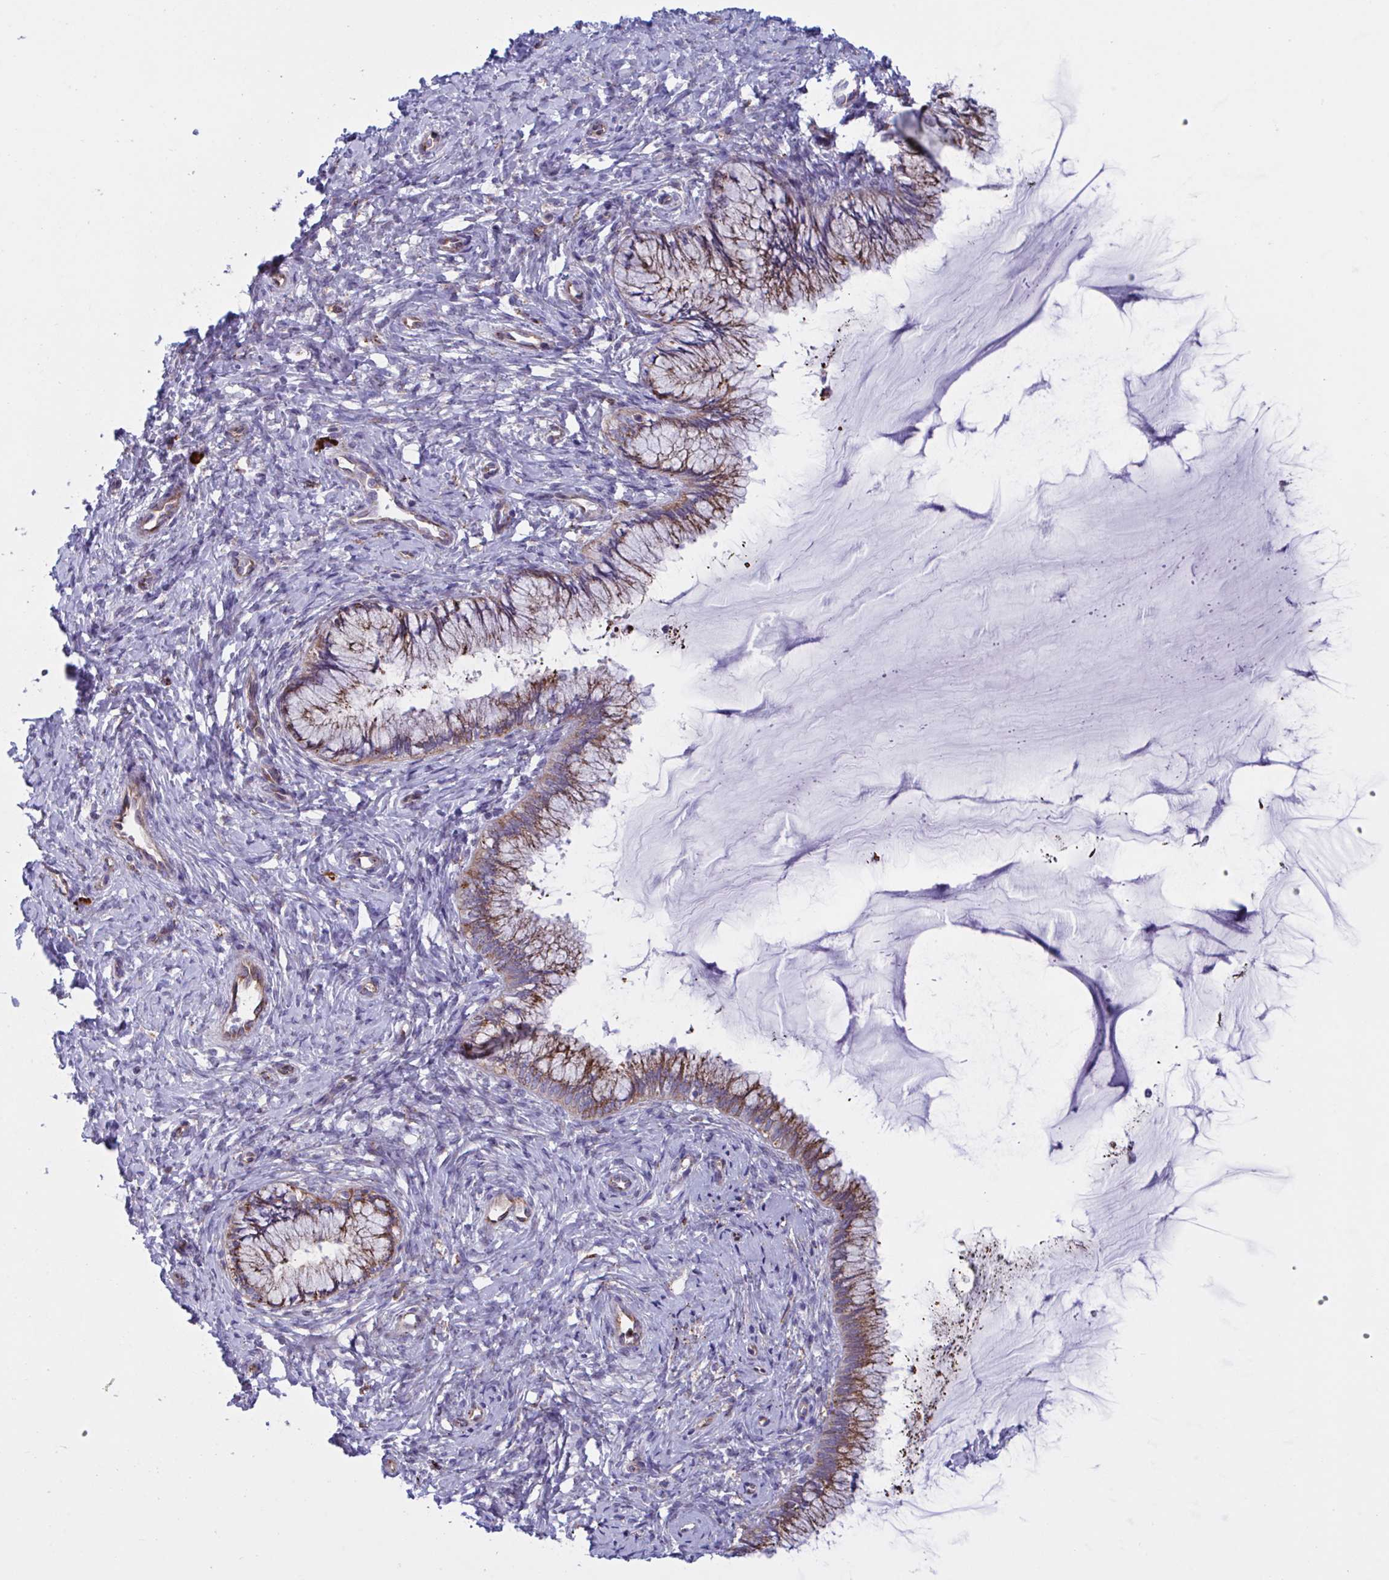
{"staining": {"intensity": "moderate", "quantity": ">75%", "location": "cytoplasmic/membranous"}, "tissue": "cervix", "cell_type": "Glandular cells", "image_type": "normal", "snomed": [{"axis": "morphology", "description": "Normal tissue, NOS"}, {"axis": "topography", "description": "Cervix"}], "caption": "DAB immunohistochemical staining of normal cervix demonstrates moderate cytoplasmic/membranous protein positivity in about >75% of glandular cells. (brown staining indicates protein expression, while blue staining denotes nuclei).", "gene": "PEAK3", "patient": {"sex": "female", "age": 37}}